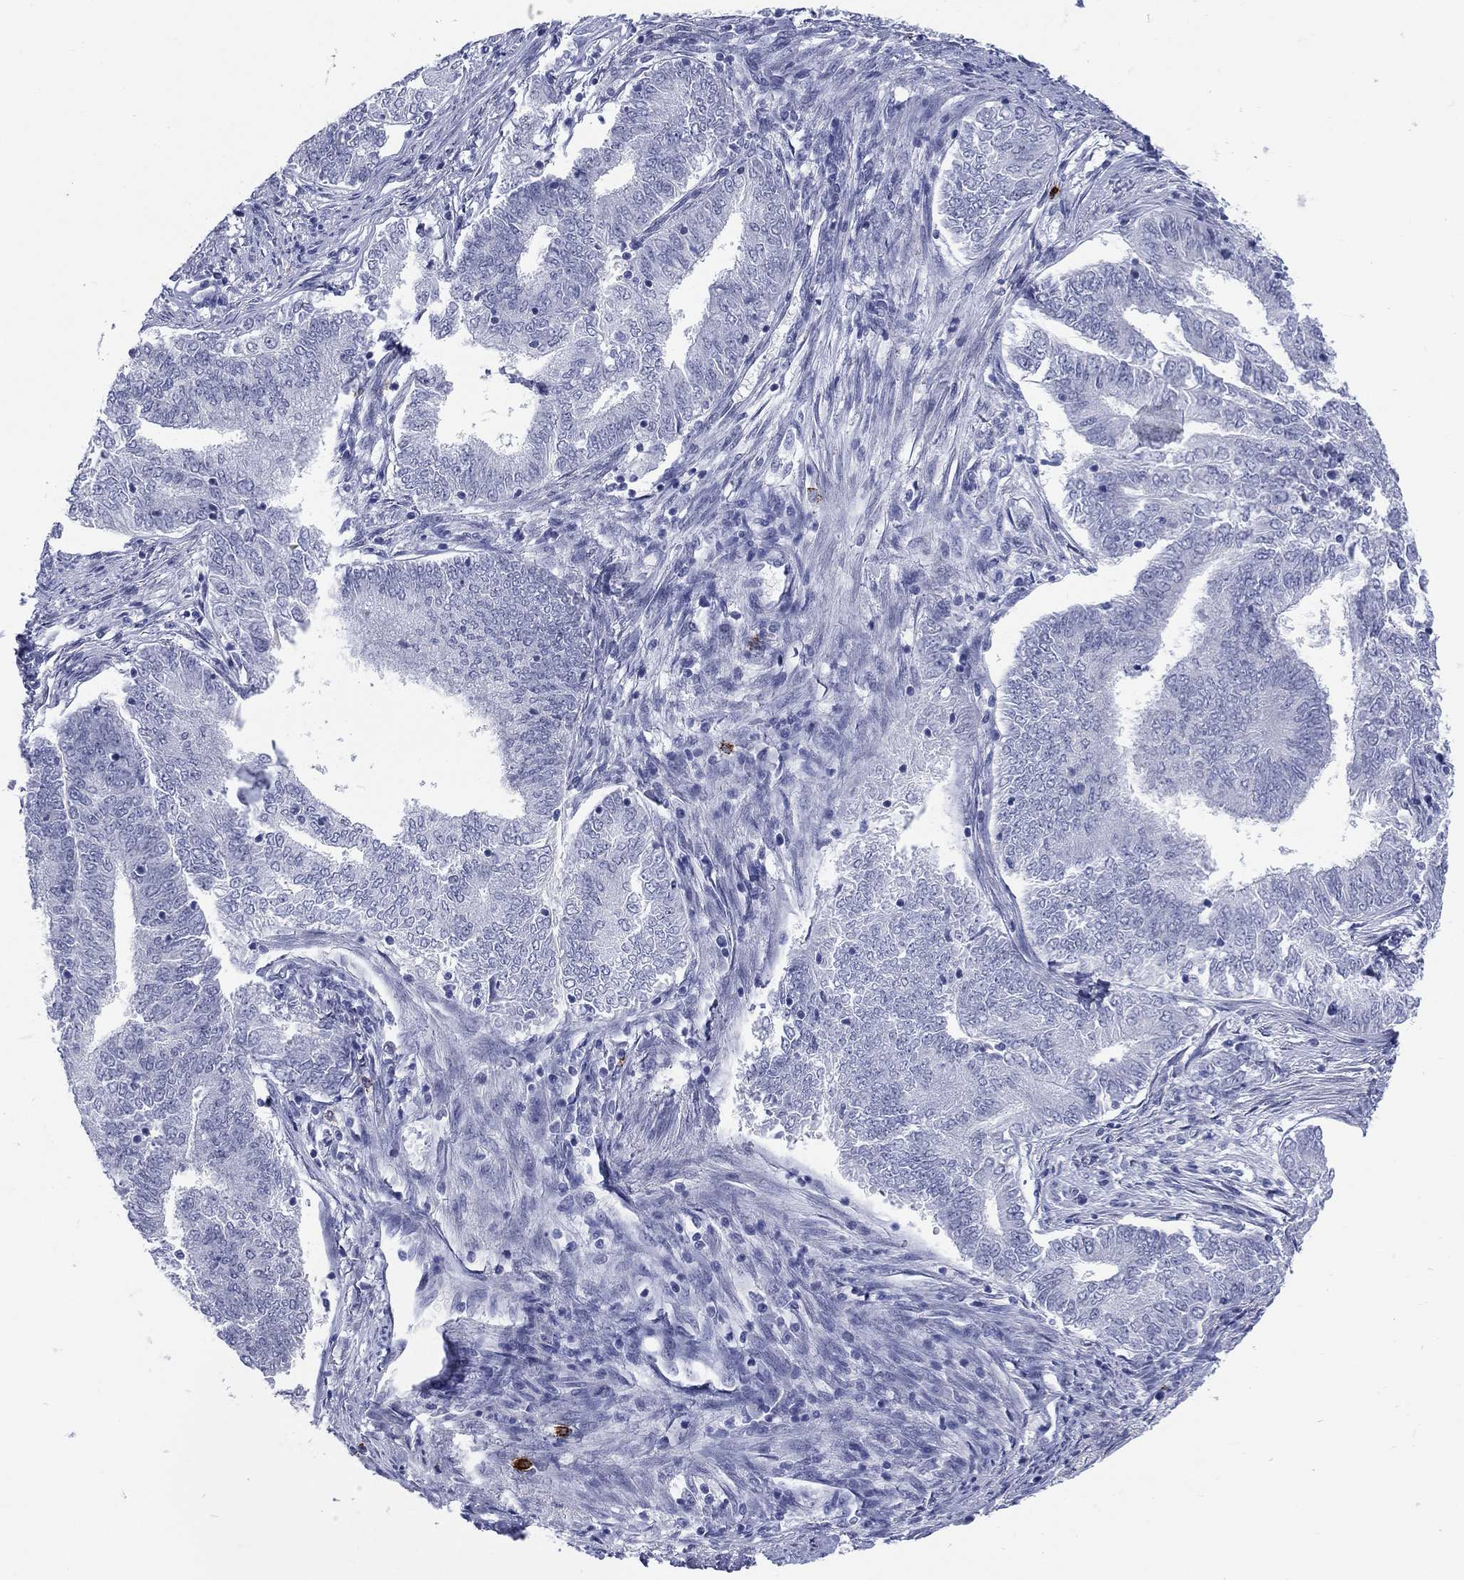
{"staining": {"intensity": "negative", "quantity": "none", "location": "none"}, "tissue": "endometrial cancer", "cell_type": "Tumor cells", "image_type": "cancer", "snomed": [{"axis": "morphology", "description": "Adenocarcinoma, NOS"}, {"axis": "topography", "description": "Endometrium"}], "caption": "The micrograph demonstrates no significant expression in tumor cells of endometrial adenocarcinoma. (DAB immunohistochemistry with hematoxylin counter stain).", "gene": "ECEL1", "patient": {"sex": "female", "age": 62}}